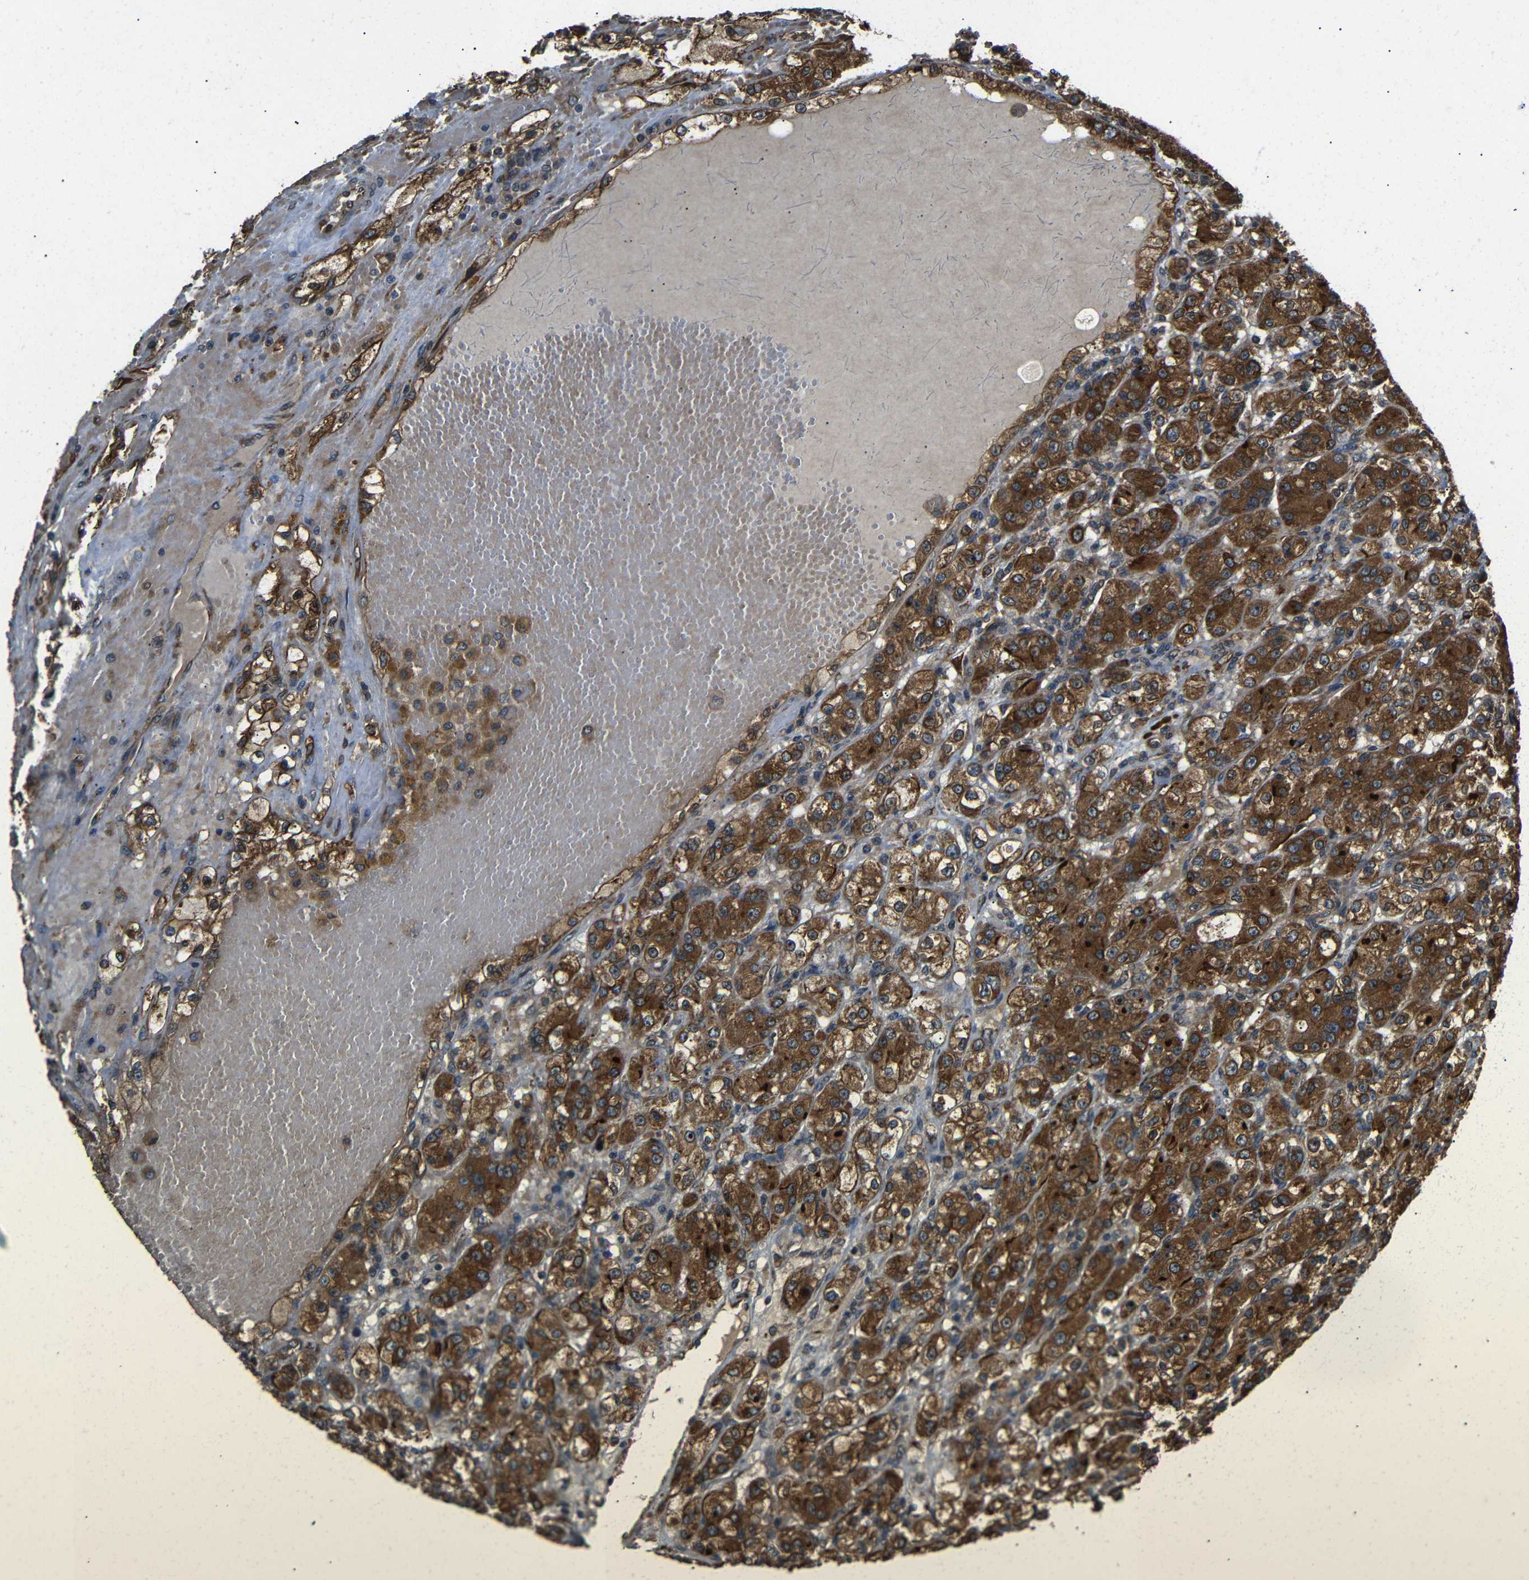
{"staining": {"intensity": "strong", "quantity": ">75%", "location": "cytoplasmic/membranous"}, "tissue": "renal cancer", "cell_type": "Tumor cells", "image_type": "cancer", "snomed": [{"axis": "morphology", "description": "Normal tissue, NOS"}, {"axis": "morphology", "description": "Adenocarcinoma, NOS"}, {"axis": "topography", "description": "Kidney"}], "caption": "The histopathology image shows immunohistochemical staining of renal cancer (adenocarcinoma). There is strong cytoplasmic/membranous staining is present in approximately >75% of tumor cells. (Brightfield microscopy of DAB IHC at high magnification).", "gene": "TRPC1", "patient": {"sex": "male", "age": 61}}